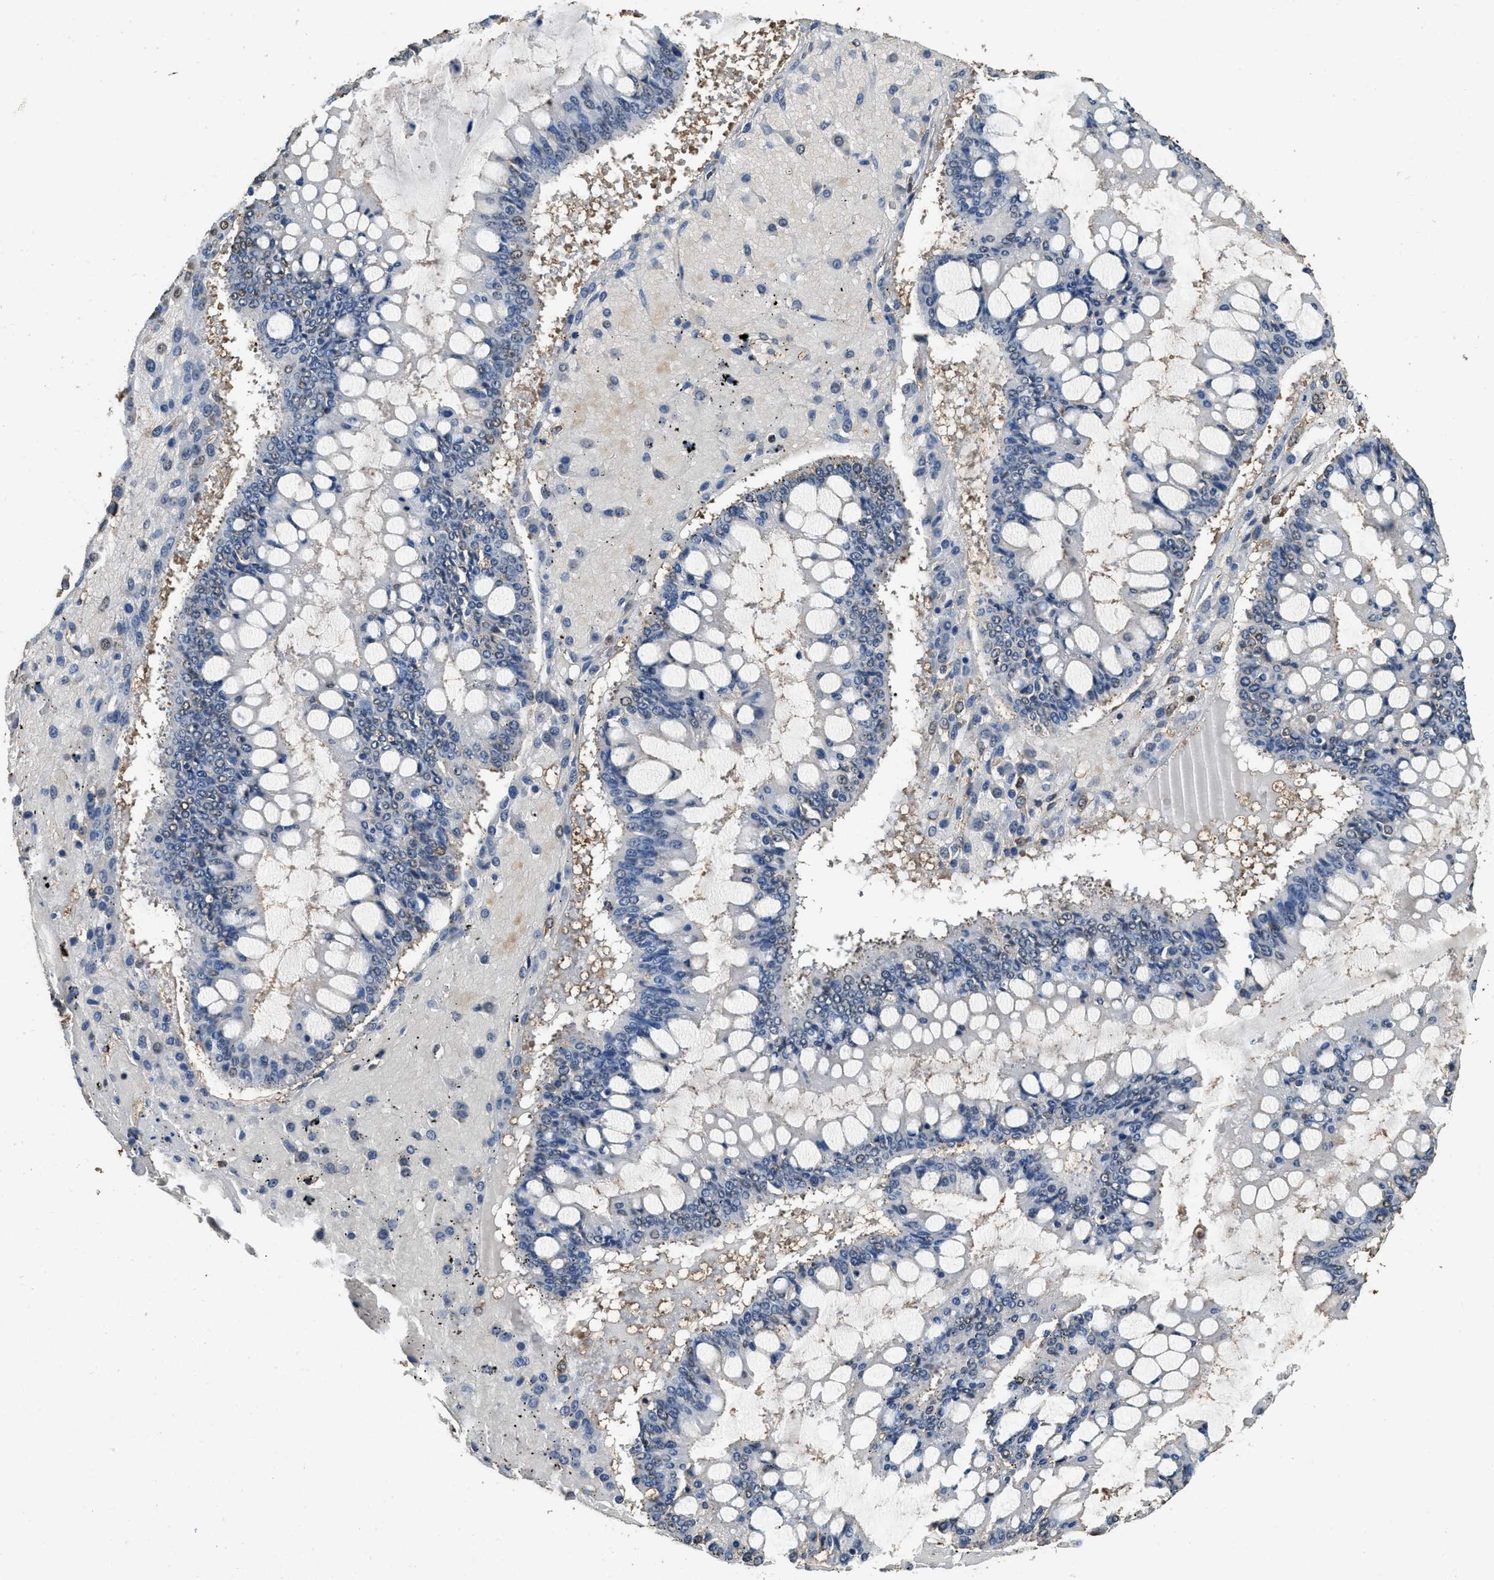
{"staining": {"intensity": "weak", "quantity": "<25%", "location": "nuclear"}, "tissue": "ovarian cancer", "cell_type": "Tumor cells", "image_type": "cancer", "snomed": [{"axis": "morphology", "description": "Cystadenocarcinoma, mucinous, NOS"}, {"axis": "topography", "description": "Ovary"}], "caption": "DAB immunohistochemical staining of ovarian cancer displays no significant positivity in tumor cells.", "gene": "GAPDH", "patient": {"sex": "female", "age": 73}}